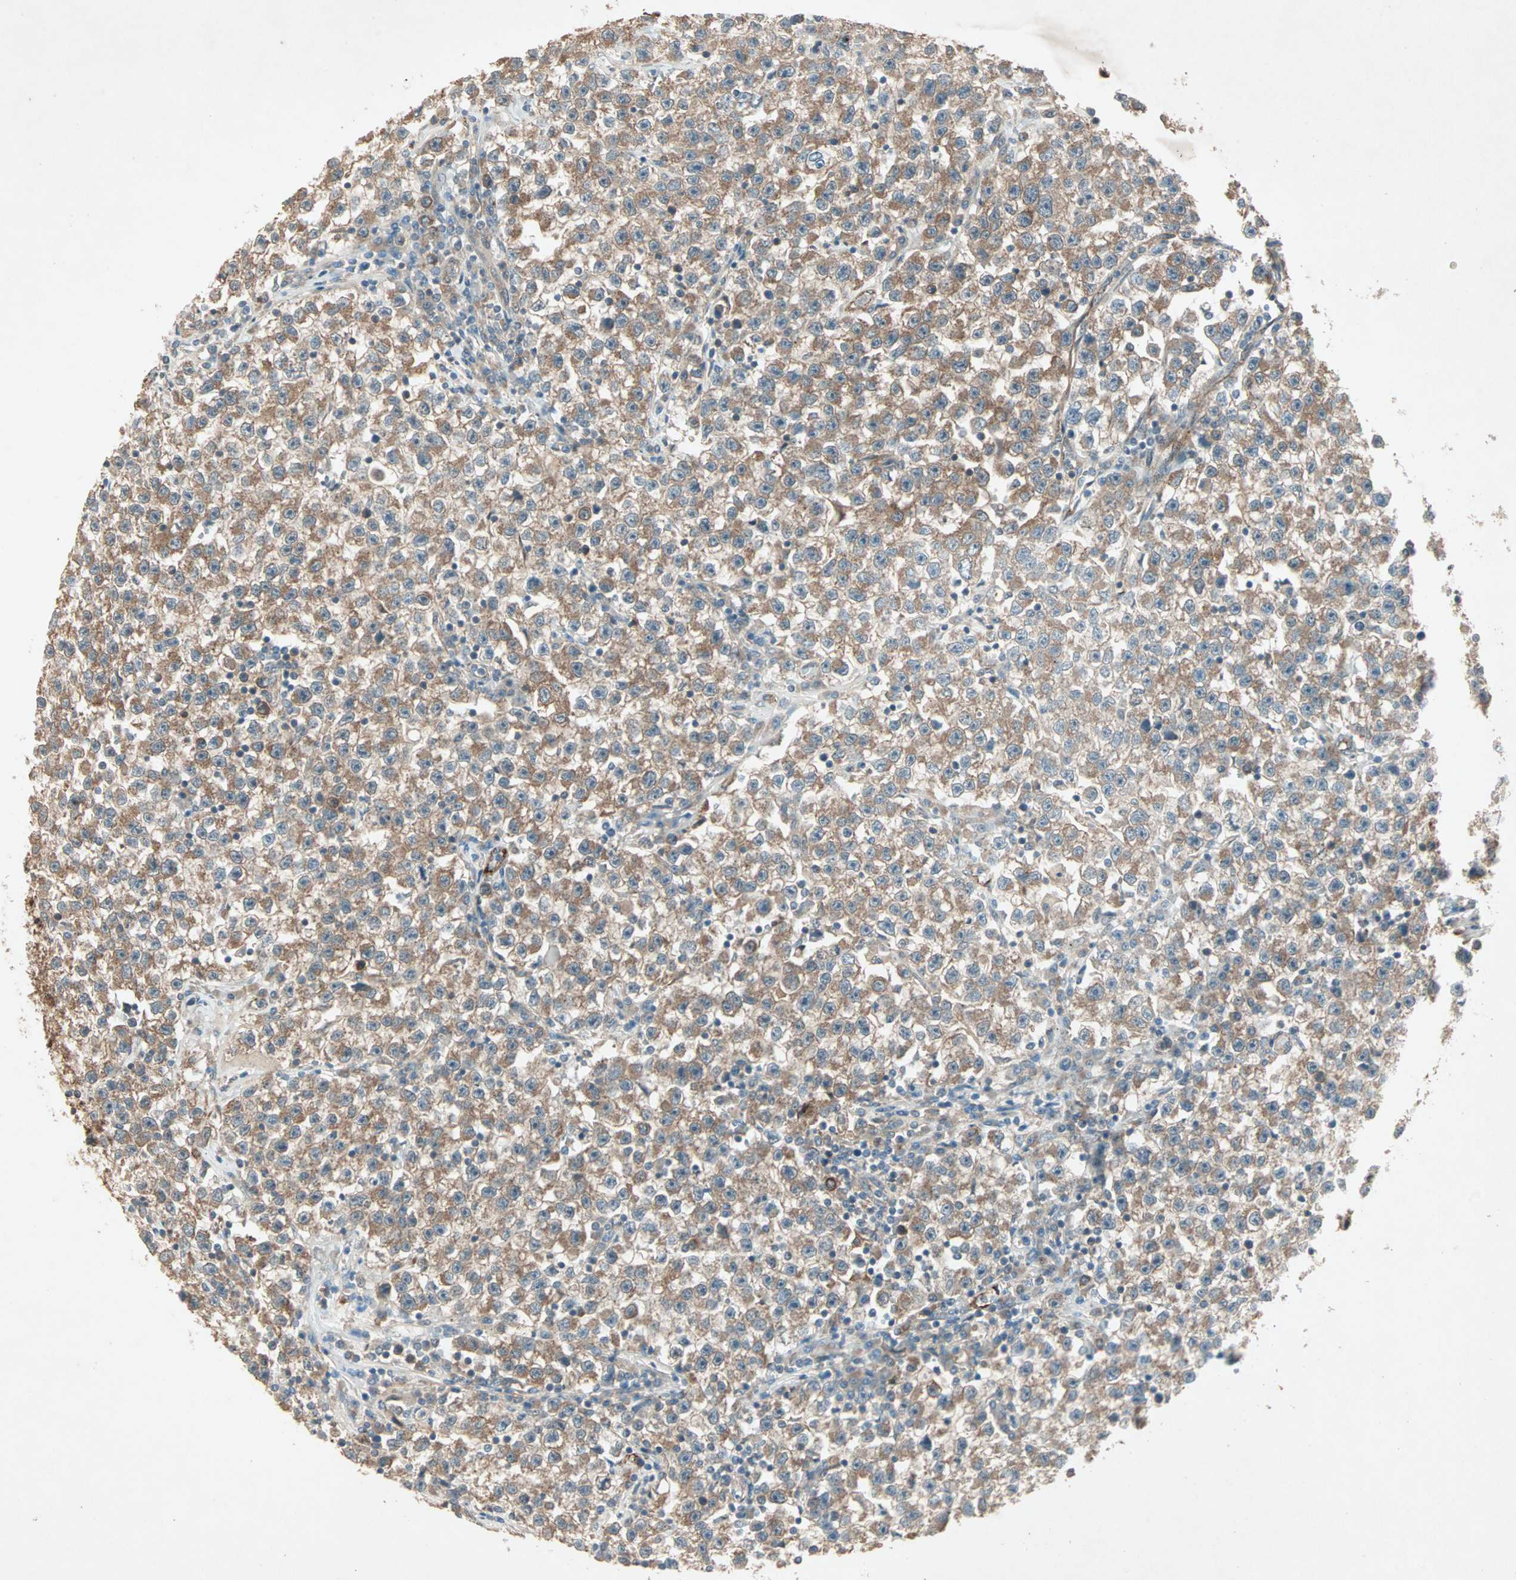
{"staining": {"intensity": "moderate", "quantity": ">75%", "location": "cytoplasmic/membranous"}, "tissue": "testis cancer", "cell_type": "Tumor cells", "image_type": "cancer", "snomed": [{"axis": "morphology", "description": "Seminoma, NOS"}, {"axis": "topography", "description": "Testis"}], "caption": "Immunohistochemistry staining of testis seminoma, which shows medium levels of moderate cytoplasmic/membranous positivity in about >75% of tumor cells indicating moderate cytoplasmic/membranous protein positivity. The staining was performed using DAB (brown) for protein detection and nuclei were counterstained in hematoxylin (blue).", "gene": "SDSL", "patient": {"sex": "male", "age": 22}}